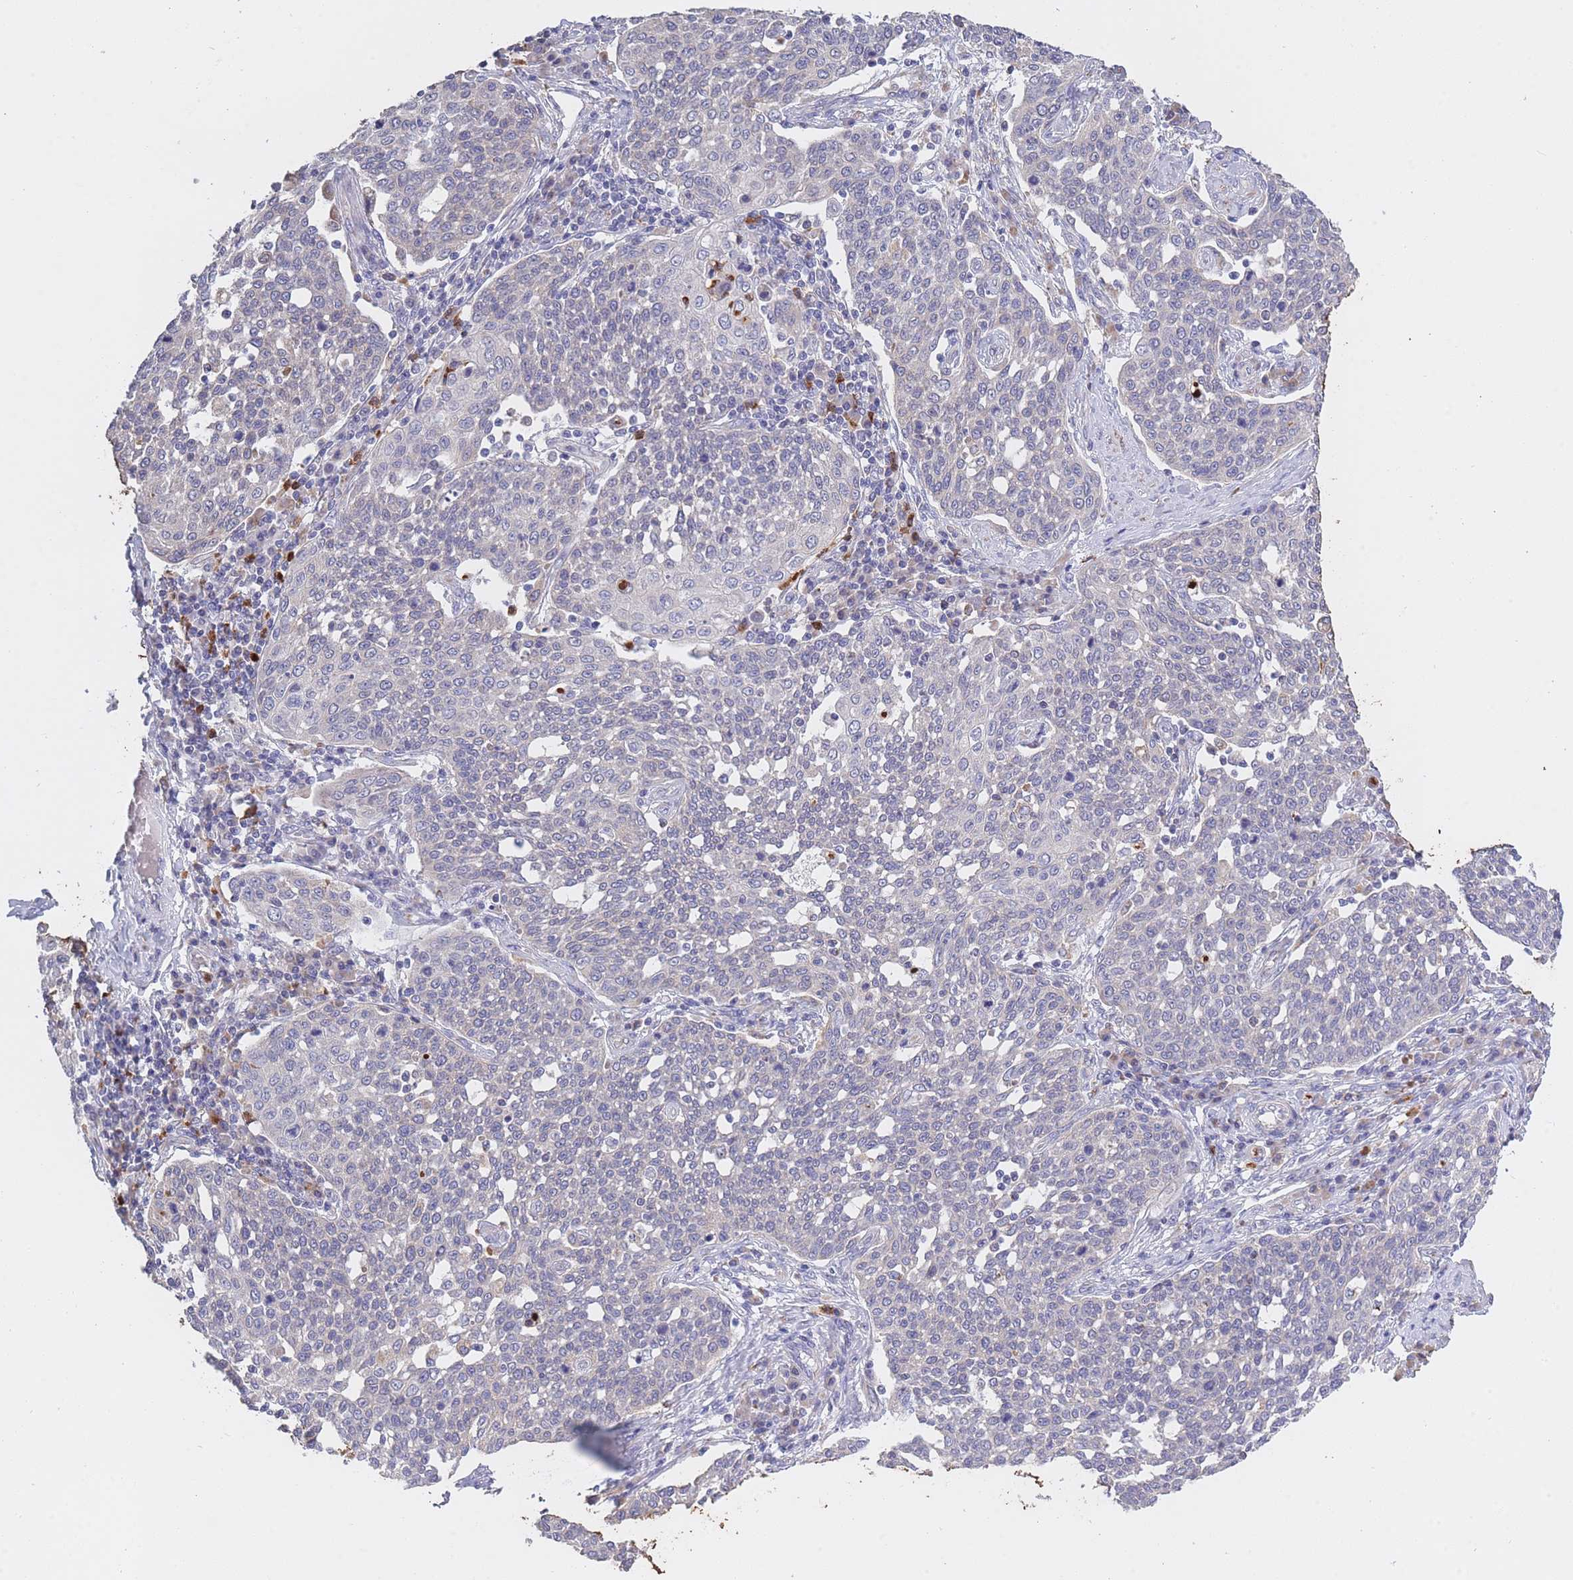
{"staining": {"intensity": "negative", "quantity": "none", "location": "none"}, "tissue": "cervical cancer", "cell_type": "Tumor cells", "image_type": "cancer", "snomed": [{"axis": "morphology", "description": "Squamous cell carcinoma, NOS"}, {"axis": "topography", "description": "Cervix"}], "caption": "Protein analysis of squamous cell carcinoma (cervical) displays no significant staining in tumor cells.", "gene": "CENPM", "patient": {"sex": "female", "age": 34}}